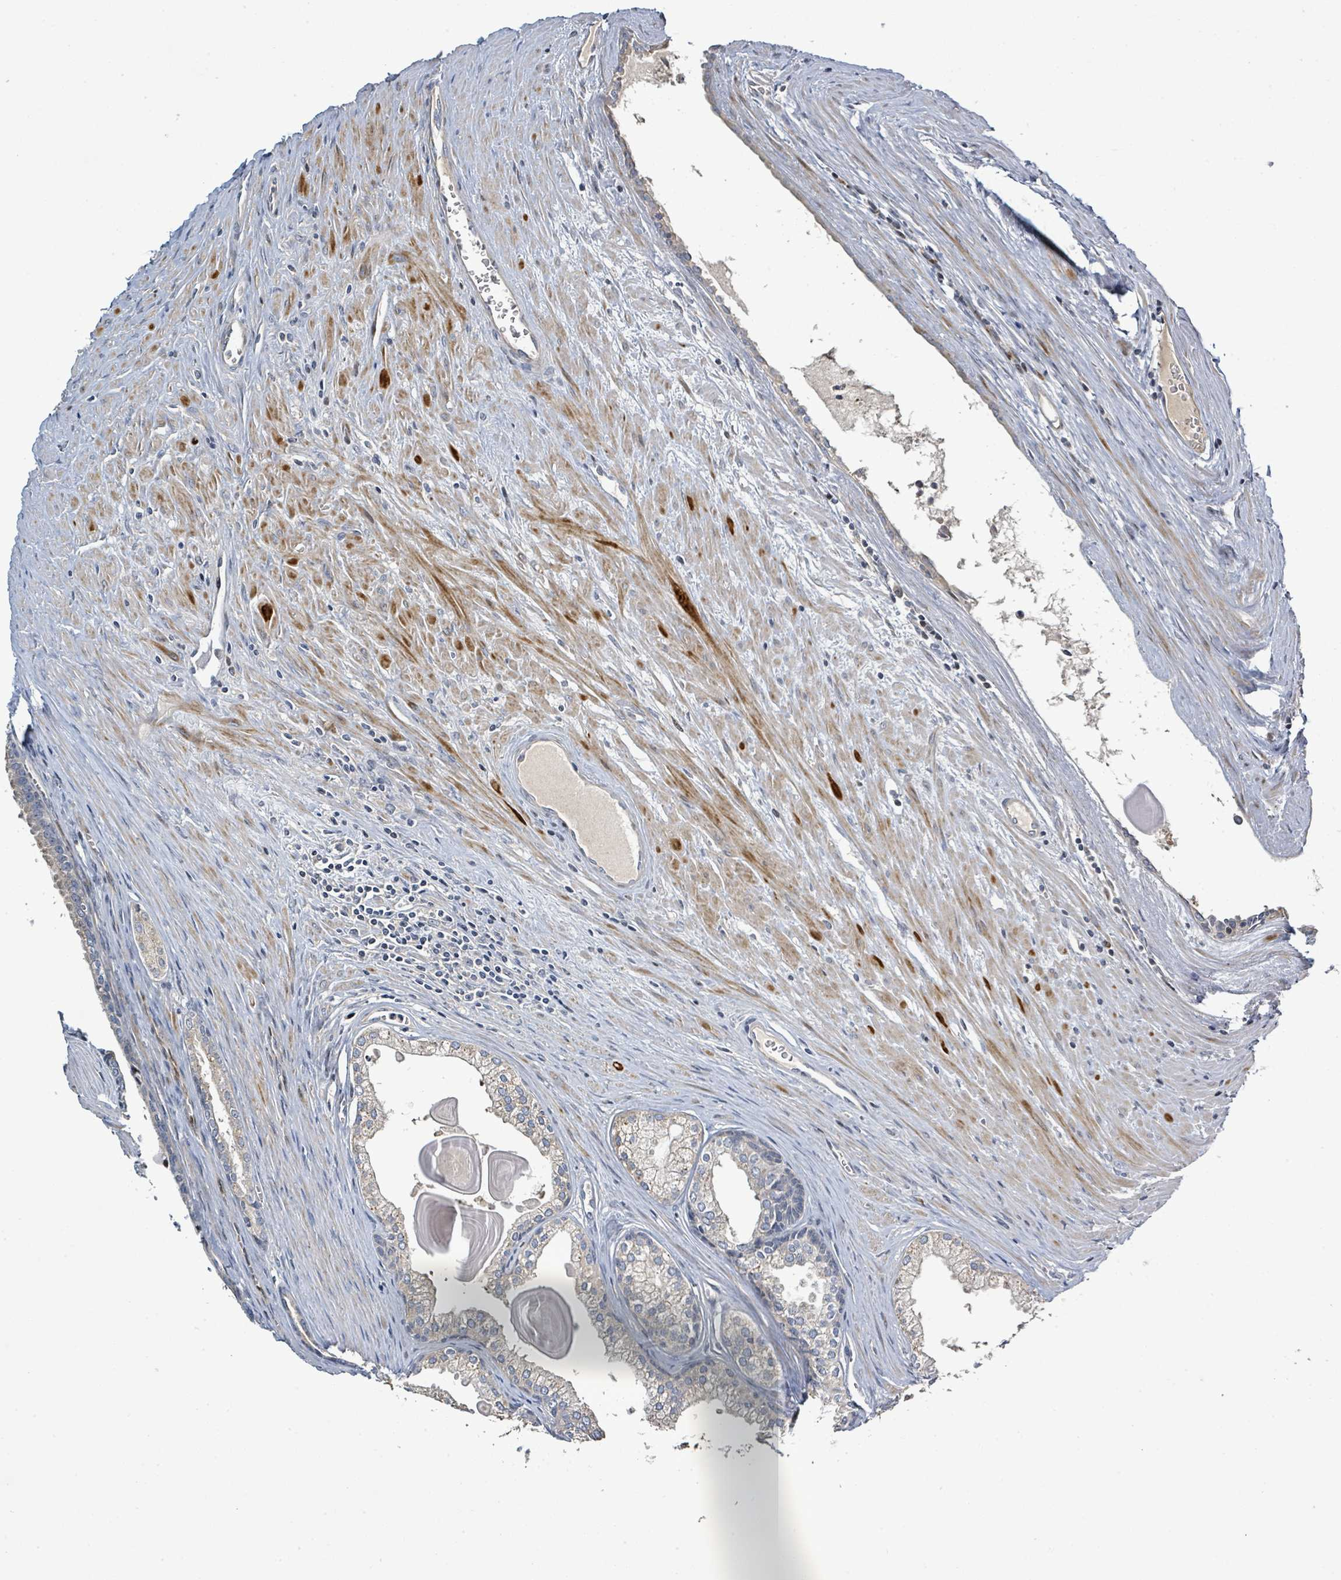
{"staining": {"intensity": "negative", "quantity": "none", "location": "none"}, "tissue": "prostate cancer", "cell_type": "Tumor cells", "image_type": "cancer", "snomed": [{"axis": "morphology", "description": "Adenocarcinoma, High grade"}, {"axis": "topography", "description": "Prostate"}], "caption": "The photomicrograph reveals no significant expression in tumor cells of prostate adenocarcinoma (high-grade).", "gene": "CFAP210", "patient": {"sex": "male", "age": 68}}